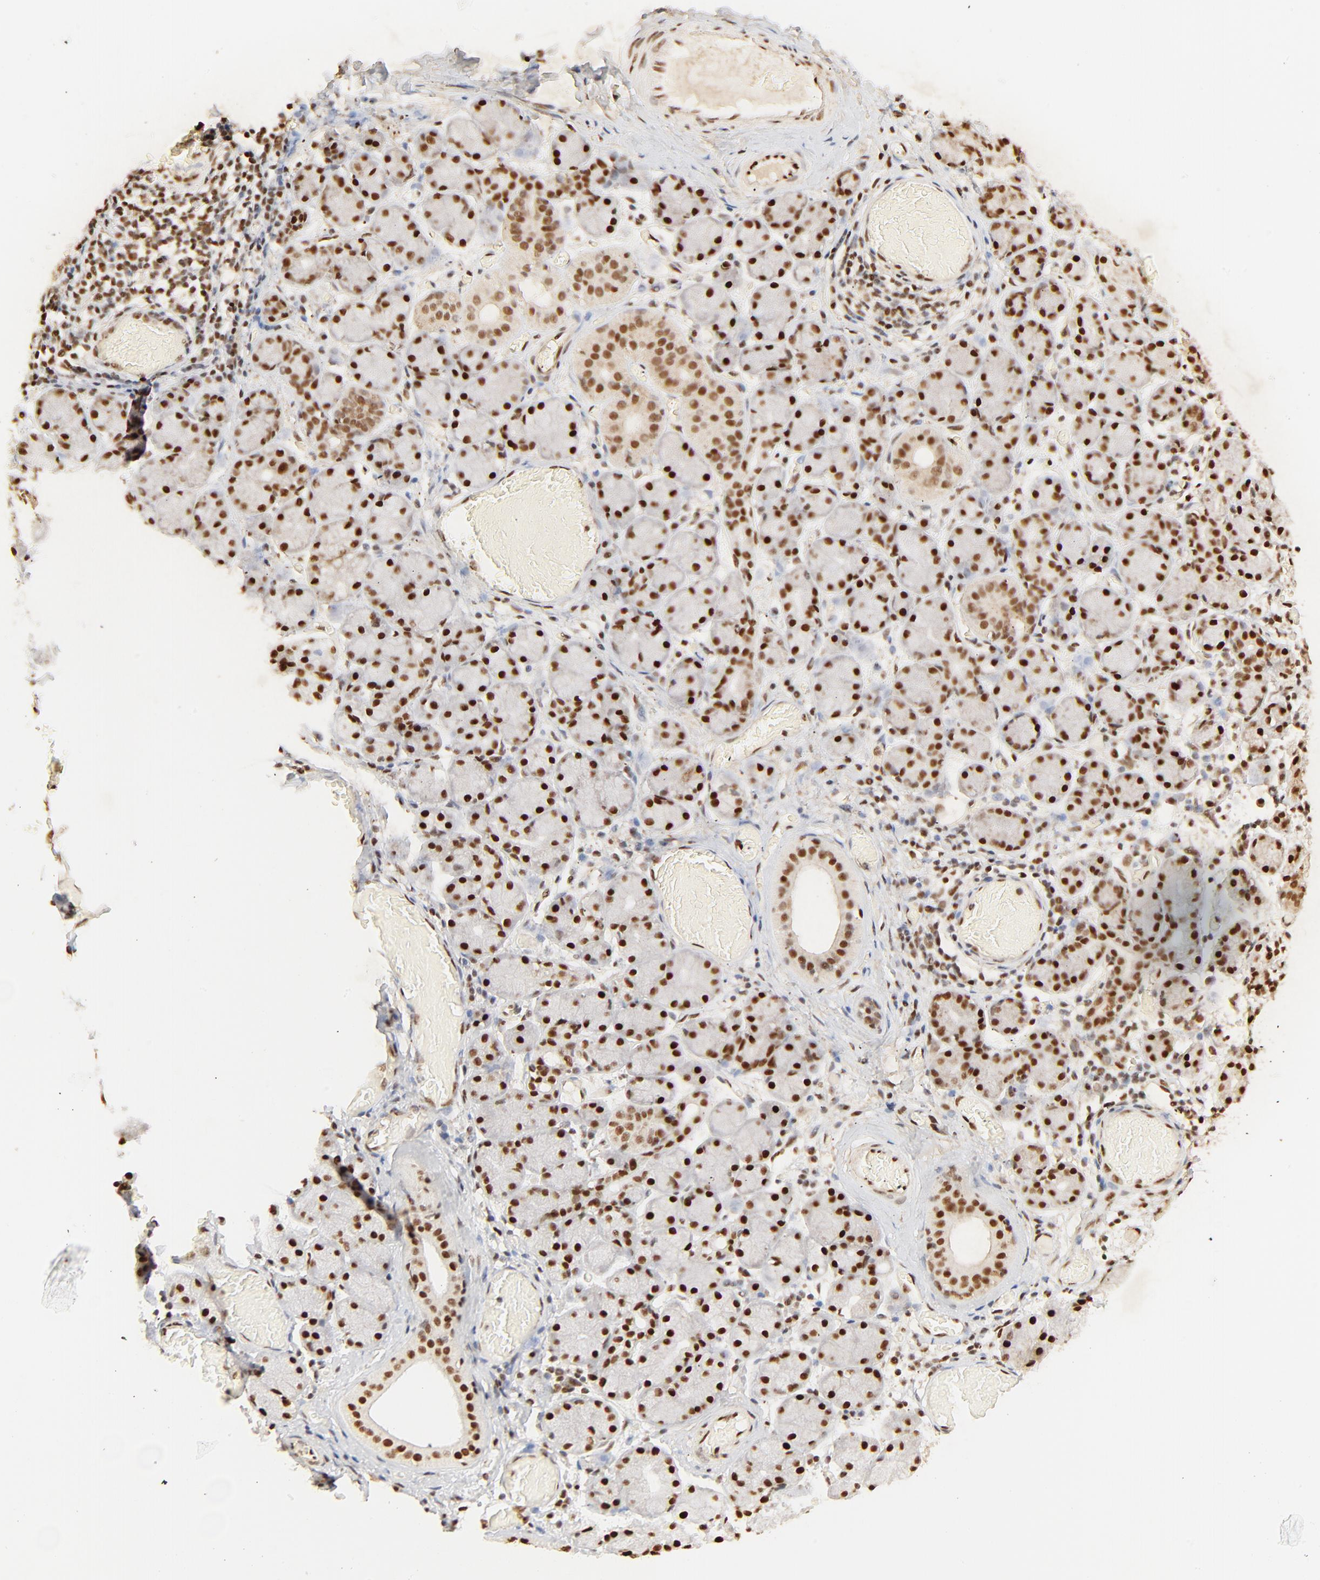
{"staining": {"intensity": "strong", "quantity": ">75%", "location": "nuclear"}, "tissue": "salivary gland", "cell_type": "Glandular cells", "image_type": "normal", "snomed": [{"axis": "morphology", "description": "Normal tissue, NOS"}, {"axis": "topography", "description": "Salivary gland"}], "caption": "A brown stain highlights strong nuclear expression of a protein in glandular cells of normal human salivary gland. Immunohistochemistry stains the protein in brown and the nuclei are stained blue.", "gene": "FAM50A", "patient": {"sex": "female", "age": 24}}